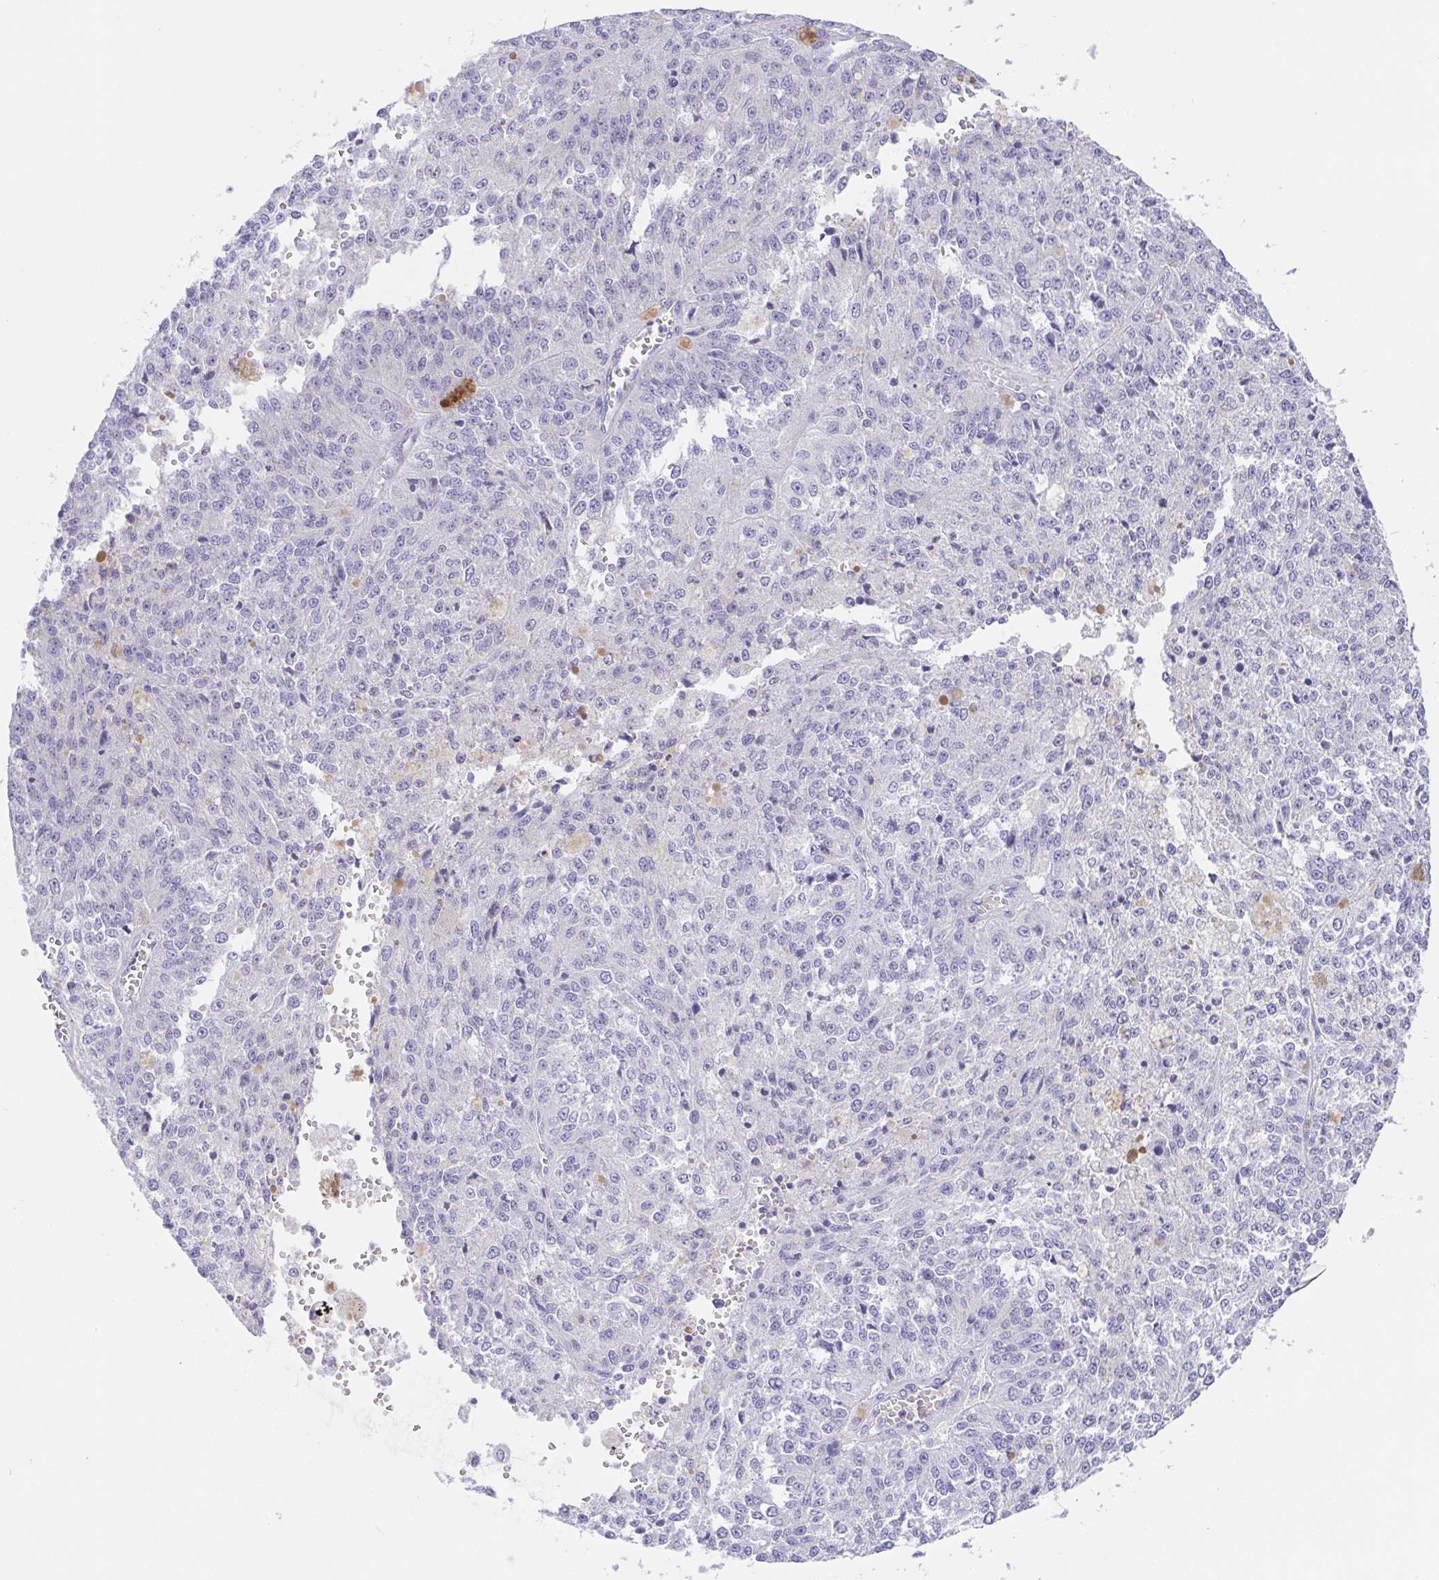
{"staining": {"intensity": "negative", "quantity": "none", "location": "none"}, "tissue": "melanoma", "cell_type": "Tumor cells", "image_type": "cancer", "snomed": [{"axis": "morphology", "description": "Malignant melanoma, Metastatic site"}, {"axis": "topography", "description": "Lymph node"}], "caption": "Malignant melanoma (metastatic site) was stained to show a protein in brown. There is no significant positivity in tumor cells. (Brightfield microscopy of DAB IHC at high magnification).", "gene": "SCG3", "patient": {"sex": "female", "age": 64}}